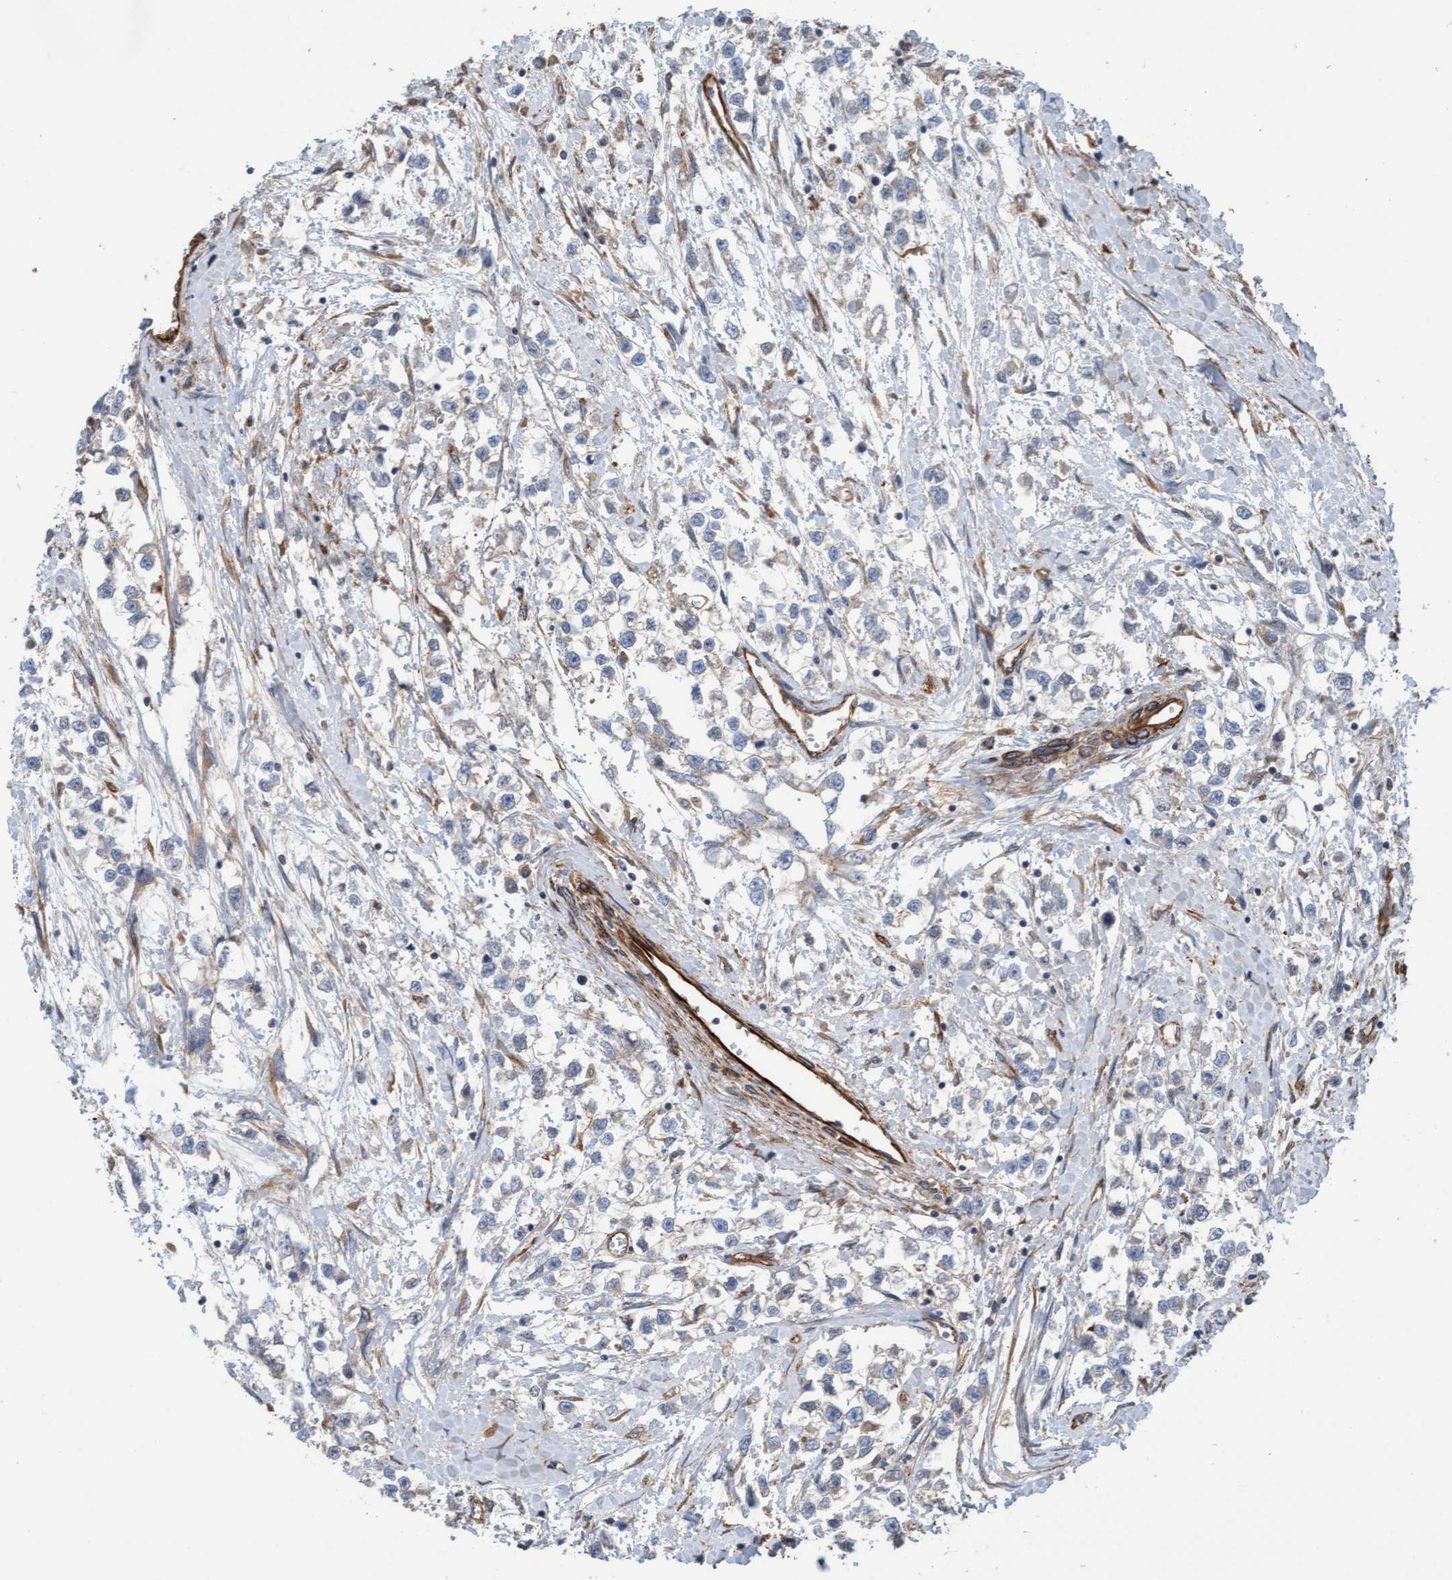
{"staining": {"intensity": "negative", "quantity": "none", "location": "none"}, "tissue": "testis cancer", "cell_type": "Tumor cells", "image_type": "cancer", "snomed": [{"axis": "morphology", "description": "Seminoma, NOS"}, {"axis": "morphology", "description": "Carcinoma, Embryonal, NOS"}, {"axis": "topography", "description": "Testis"}], "caption": "IHC of human testis cancer displays no positivity in tumor cells.", "gene": "STXBP4", "patient": {"sex": "male", "age": 51}}